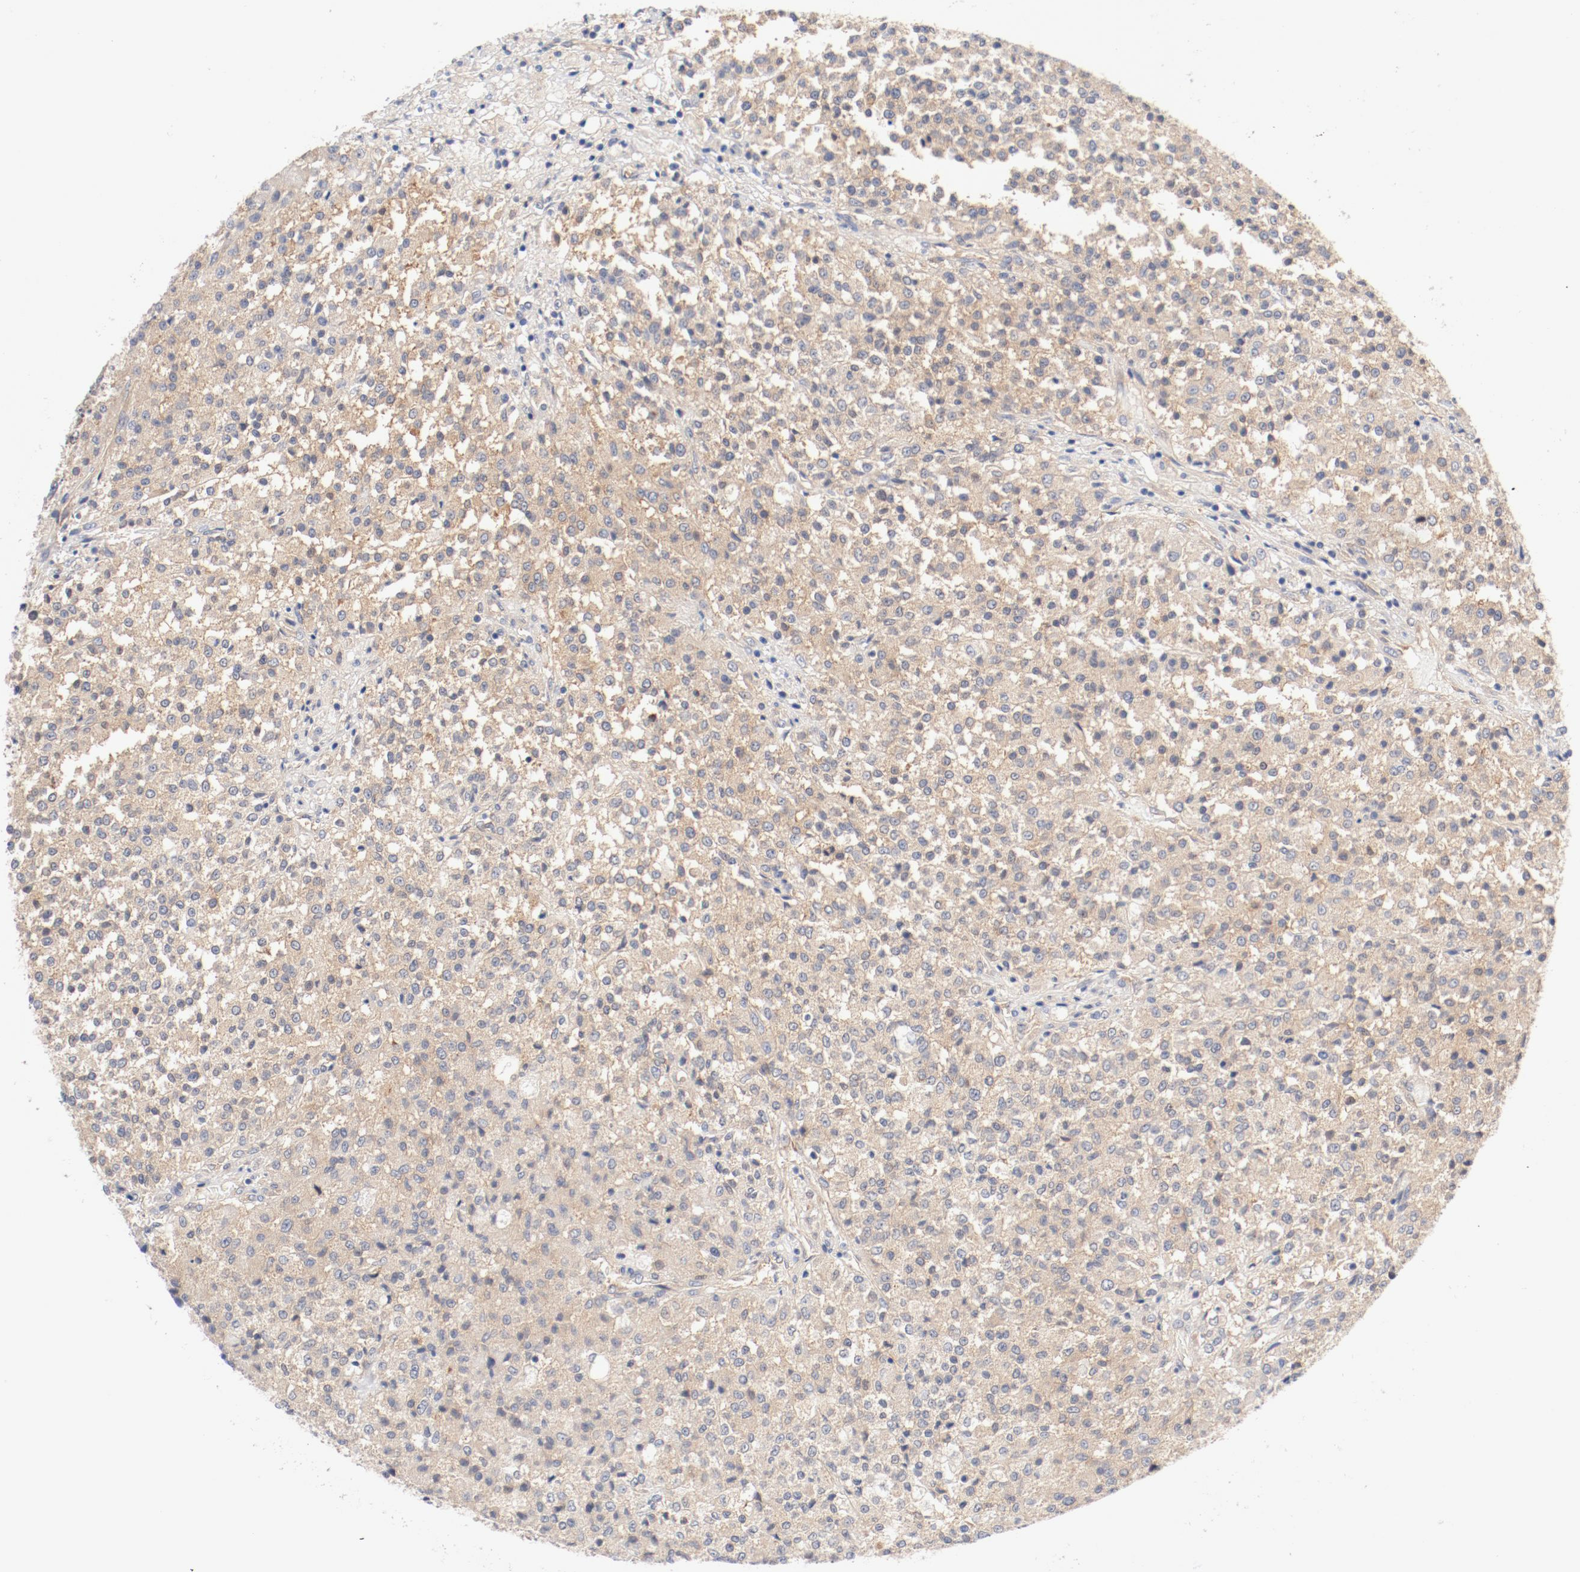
{"staining": {"intensity": "weak", "quantity": ">75%", "location": "cytoplasmic/membranous"}, "tissue": "testis cancer", "cell_type": "Tumor cells", "image_type": "cancer", "snomed": [{"axis": "morphology", "description": "Seminoma, NOS"}, {"axis": "topography", "description": "Testis"}], "caption": "The histopathology image exhibits immunohistochemical staining of testis seminoma. There is weak cytoplasmic/membranous expression is identified in about >75% of tumor cells. Nuclei are stained in blue.", "gene": "DYNC1H1", "patient": {"sex": "male", "age": 59}}